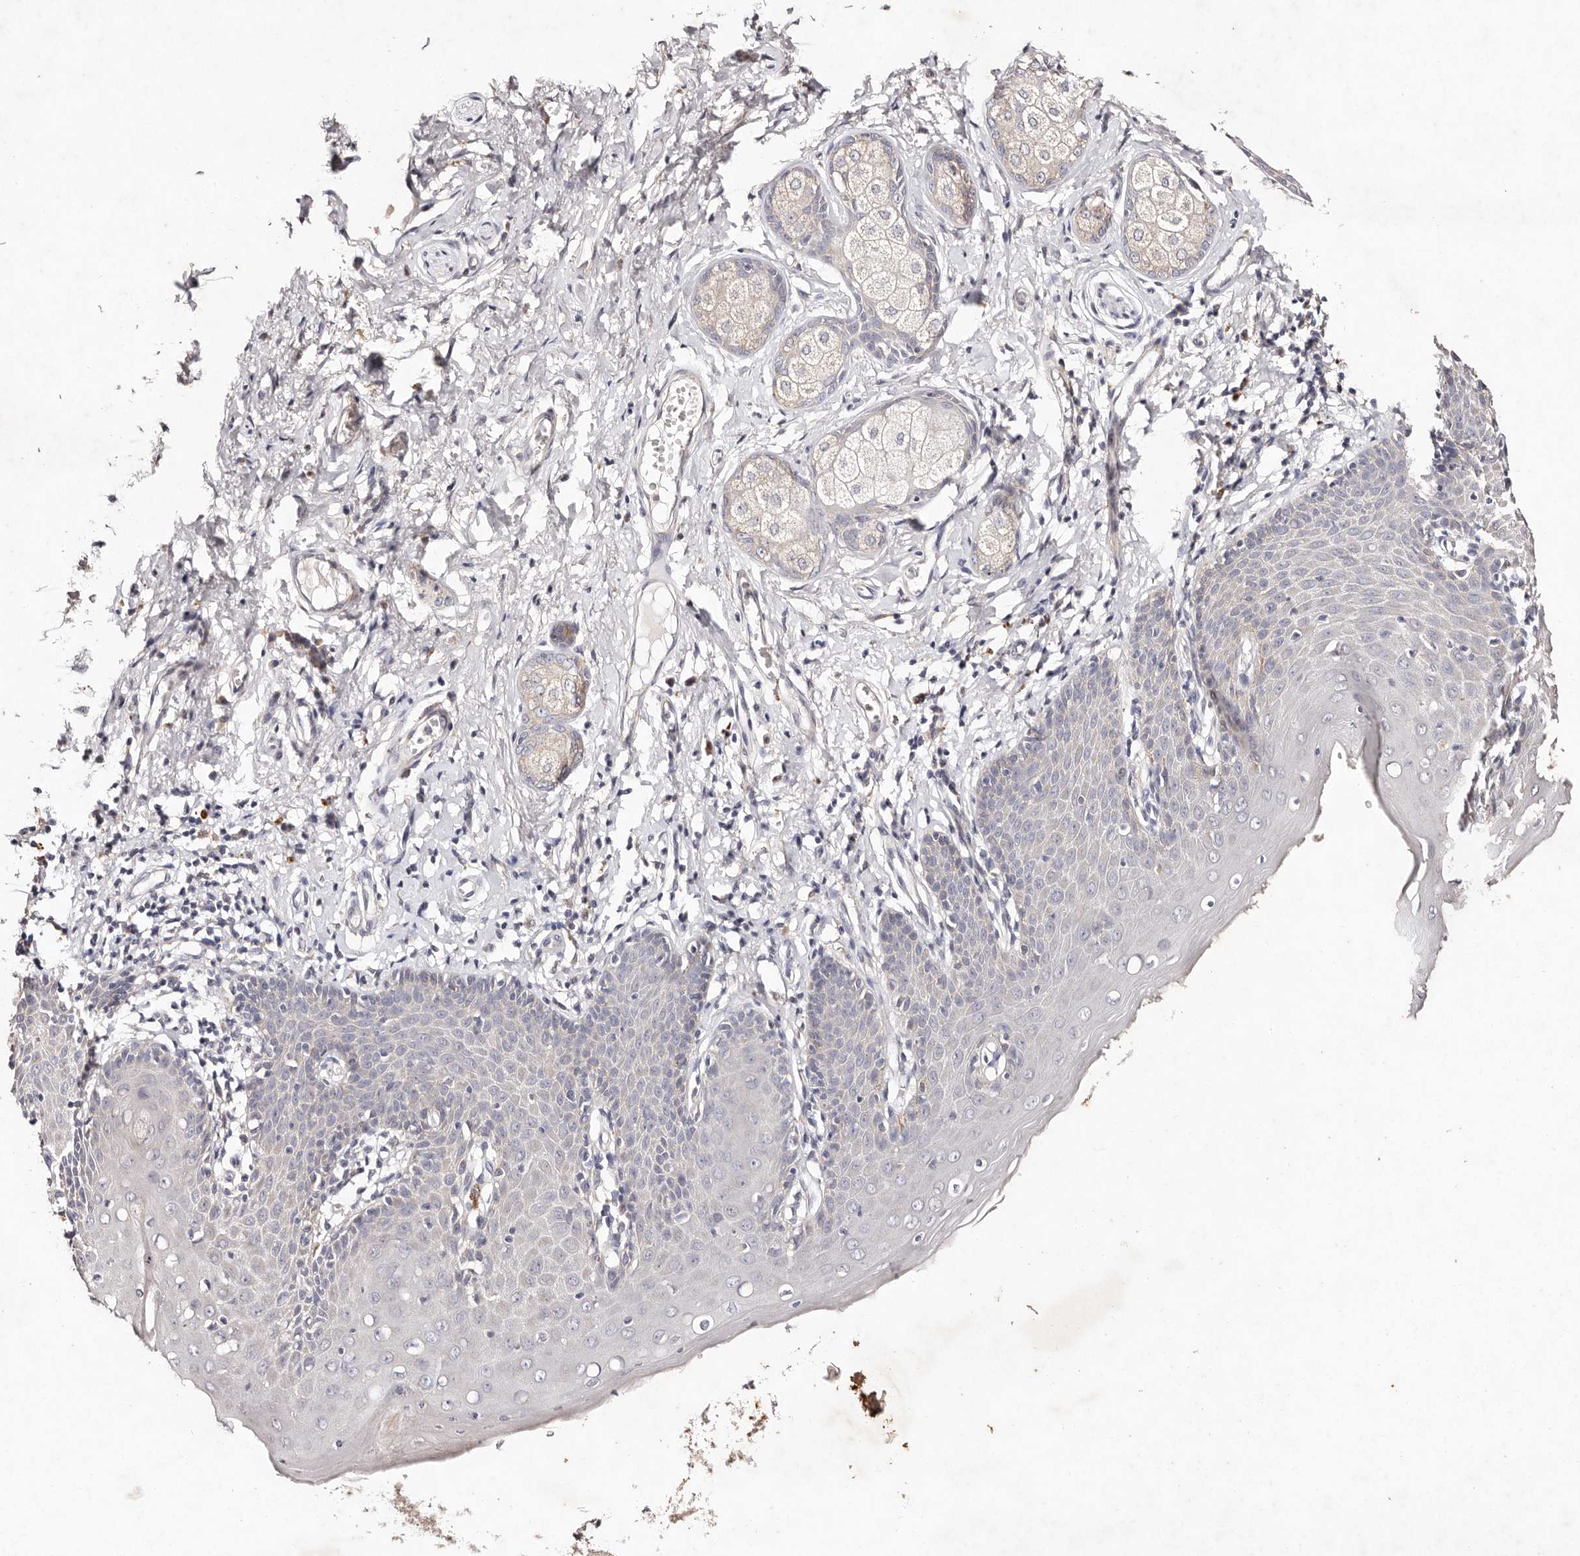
{"staining": {"intensity": "negative", "quantity": "none", "location": "none"}, "tissue": "skin", "cell_type": "Epidermal cells", "image_type": "normal", "snomed": [{"axis": "morphology", "description": "Normal tissue, NOS"}, {"axis": "topography", "description": "Vulva"}], "caption": "IHC of normal skin shows no positivity in epidermal cells. (DAB immunohistochemistry (IHC) visualized using brightfield microscopy, high magnification).", "gene": "TSC2", "patient": {"sex": "female", "age": 66}}